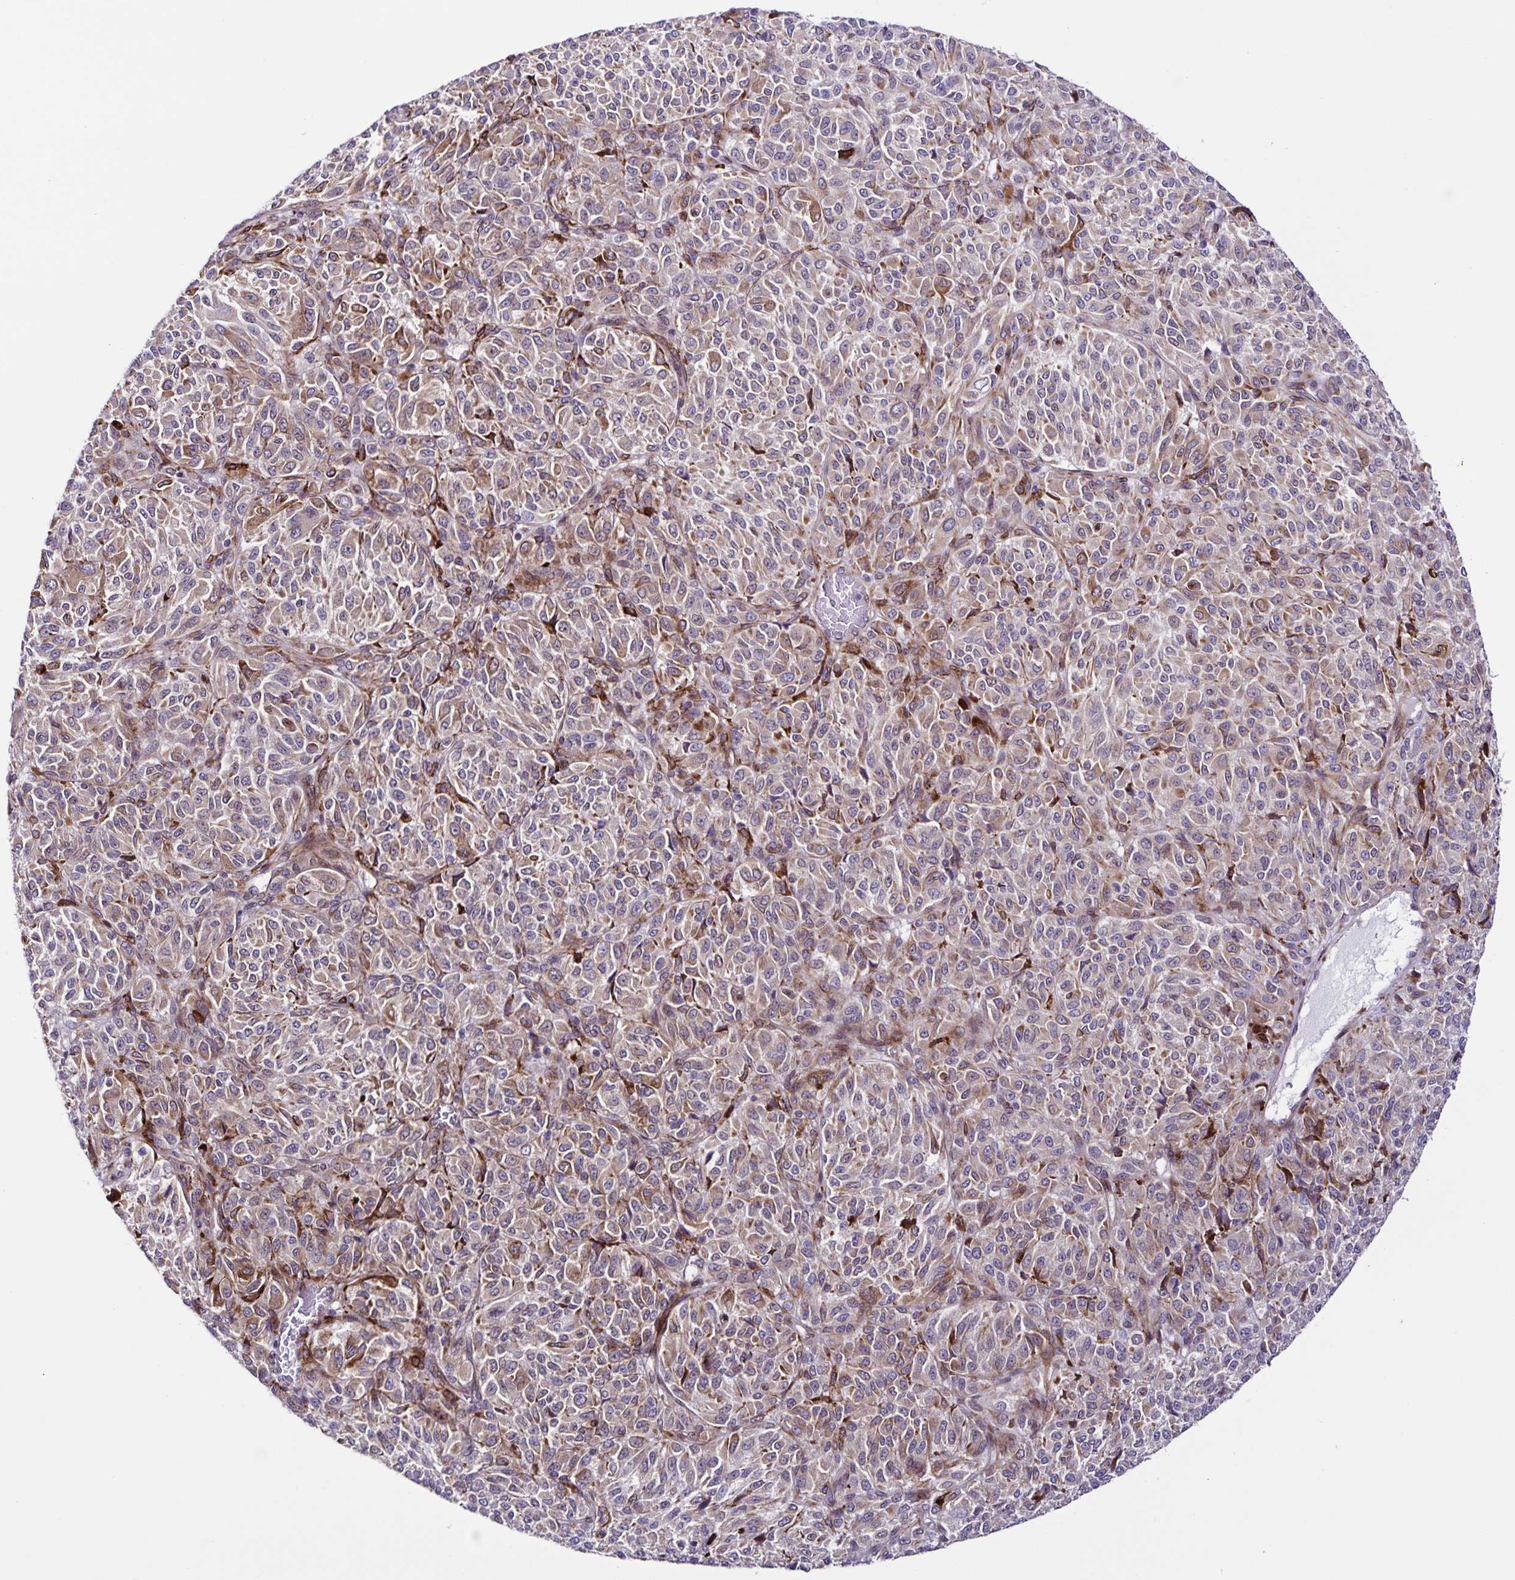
{"staining": {"intensity": "weak", "quantity": "25%-75%", "location": "cytoplasmic/membranous"}, "tissue": "melanoma", "cell_type": "Tumor cells", "image_type": "cancer", "snomed": [{"axis": "morphology", "description": "Malignant melanoma, Metastatic site"}, {"axis": "topography", "description": "Brain"}], "caption": "Malignant melanoma (metastatic site) stained with immunohistochemistry (IHC) displays weak cytoplasmic/membranous expression in about 25%-75% of tumor cells.", "gene": "OSBPL5", "patient": {"sex": "female", "age": 56}}